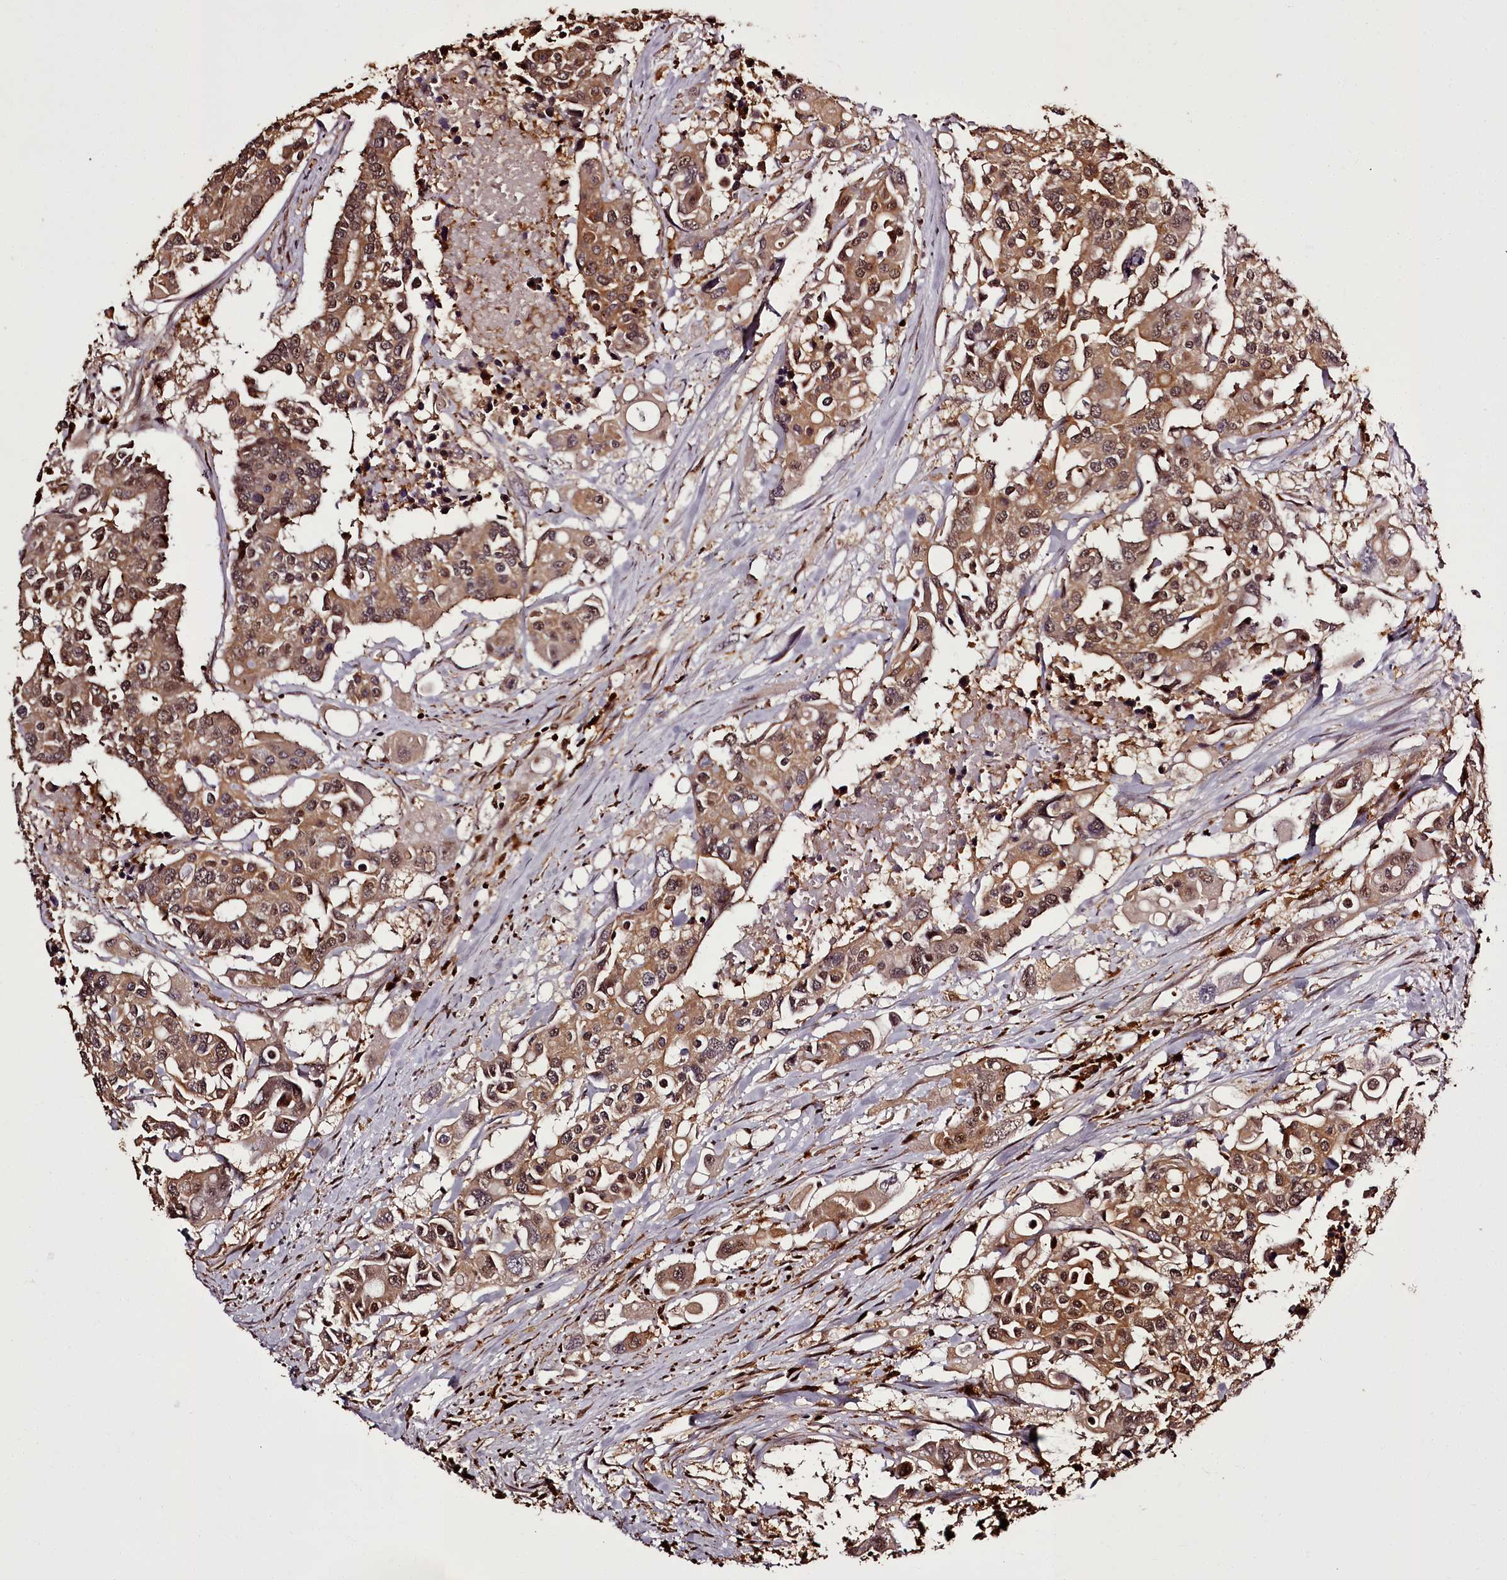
{"staining": {"intensity": "moderate", "quantity": ">75%", "location": "cytoplasmic/membranous,nuclear"}, "tissue": "colorectal cancer", "cell_type": "Tumor cells", "image_type": "cancer", "snomed": [{"axis": "morphology", "description": "Adenocarcinoma, NOS"}, {"axis": "topography", "description": "Colon"}], "caption": "Immunohistochemical staining of human colorectal cancer (adenocarcinoma) demonstrates moderate cytoplasmic/membranous and nuclear protein expression in approximately >75% of tumor cells. Using DAB (3,3'-diaminobenzidine) (brown) and hematoxylin (blue) stains, captured at high magnification using brightfield microscopy.", "gene": "NPRL2", "patient": {"sex": "male", "age": 77}}